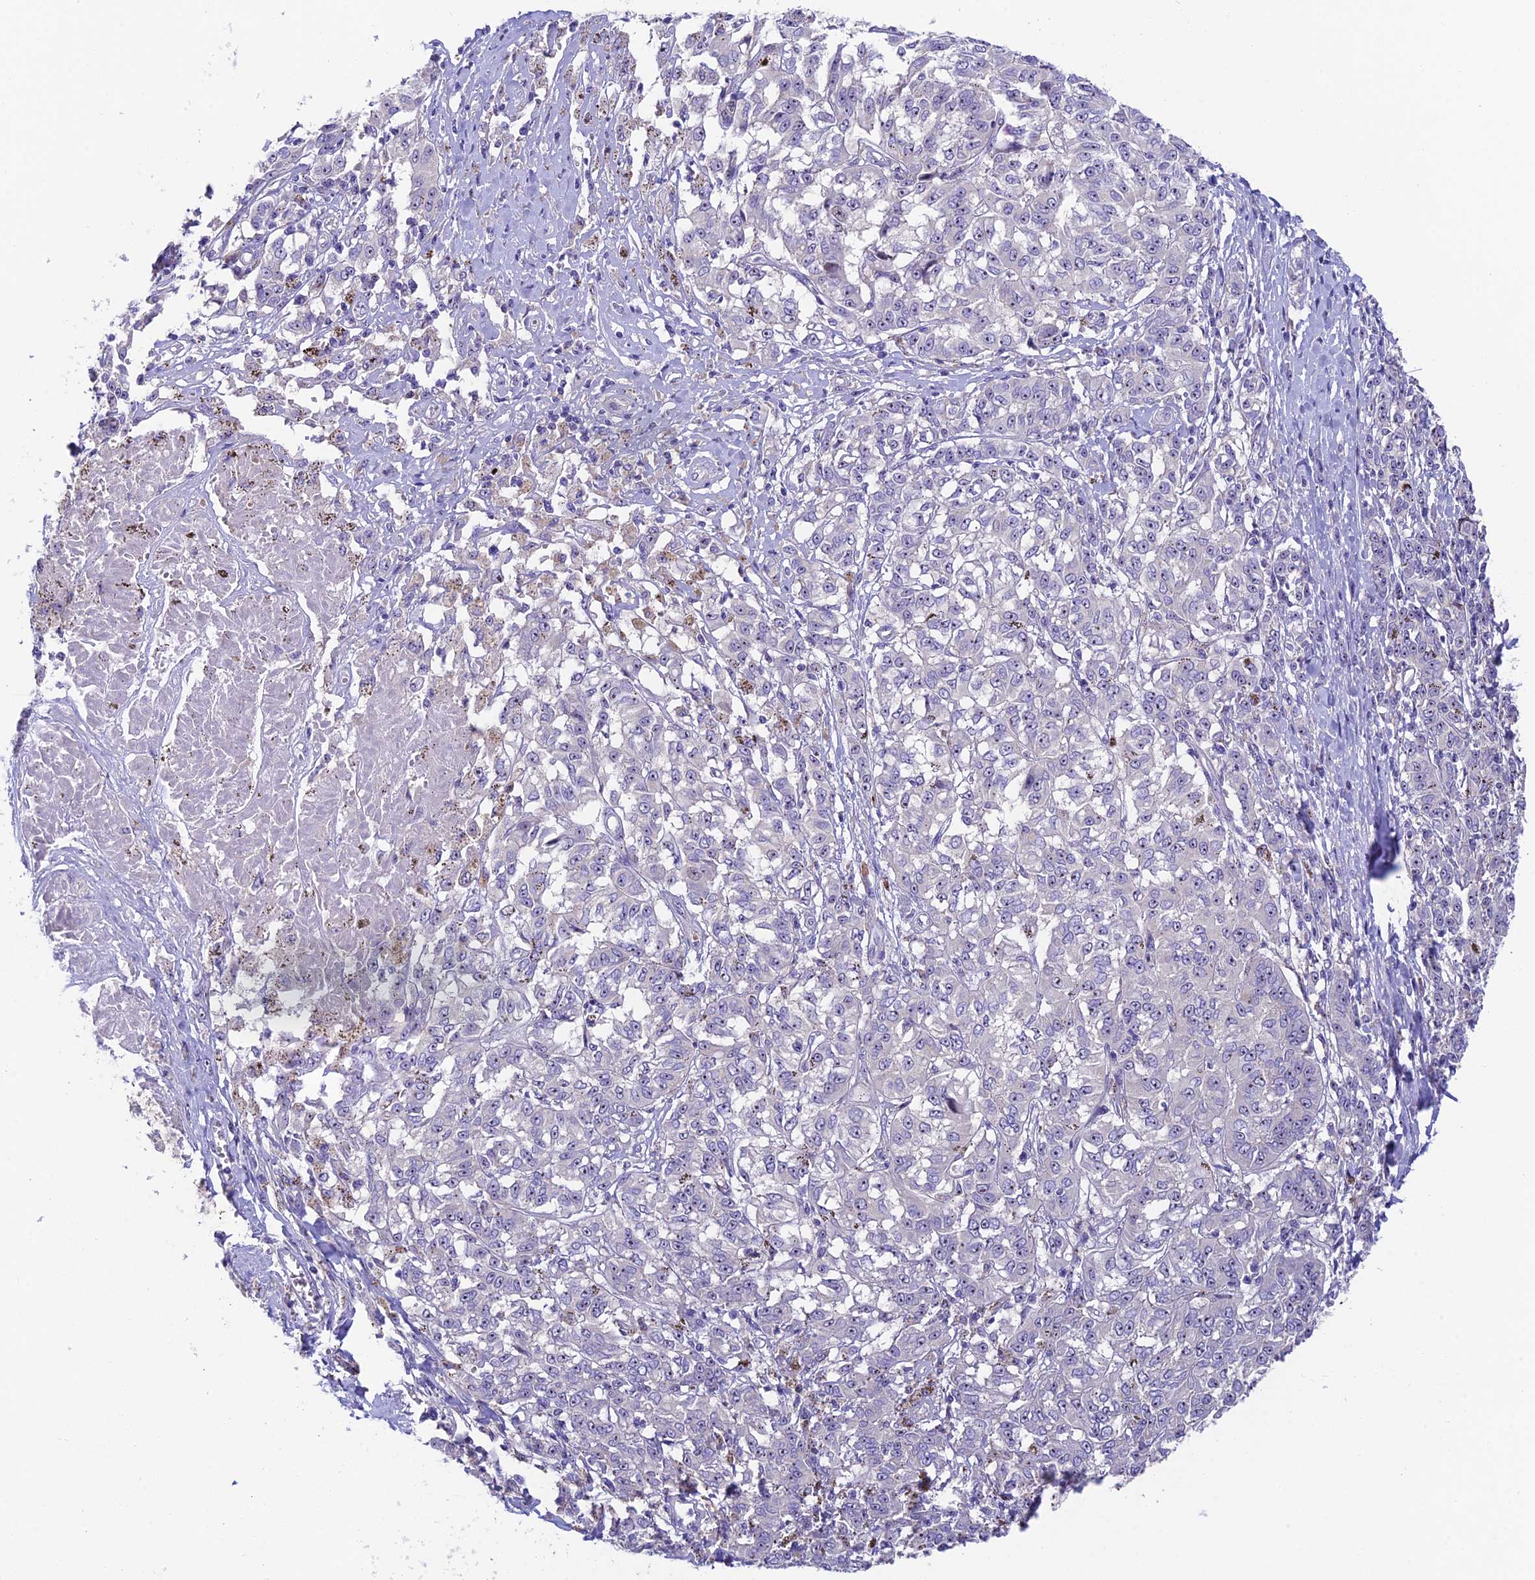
{"staining": {"intensity": "negative", "quantity": "none", "location": "none"}, "tissue": "melanoma", "cell_type": "Tumor cells", "image_type": "cancer", "snomed": [{"axis": "morphology", "description": "Malignant melanoma, NOS"}, {"axis": "topography", "description": "Skin"}], "caption": "This is an immunohistochemistry (IHC) photomicrograph of malignant melanoma. There is no expression in tumor cells.", "gene": "DUSP29", "patient": {"sex": "female", "age": 72}}